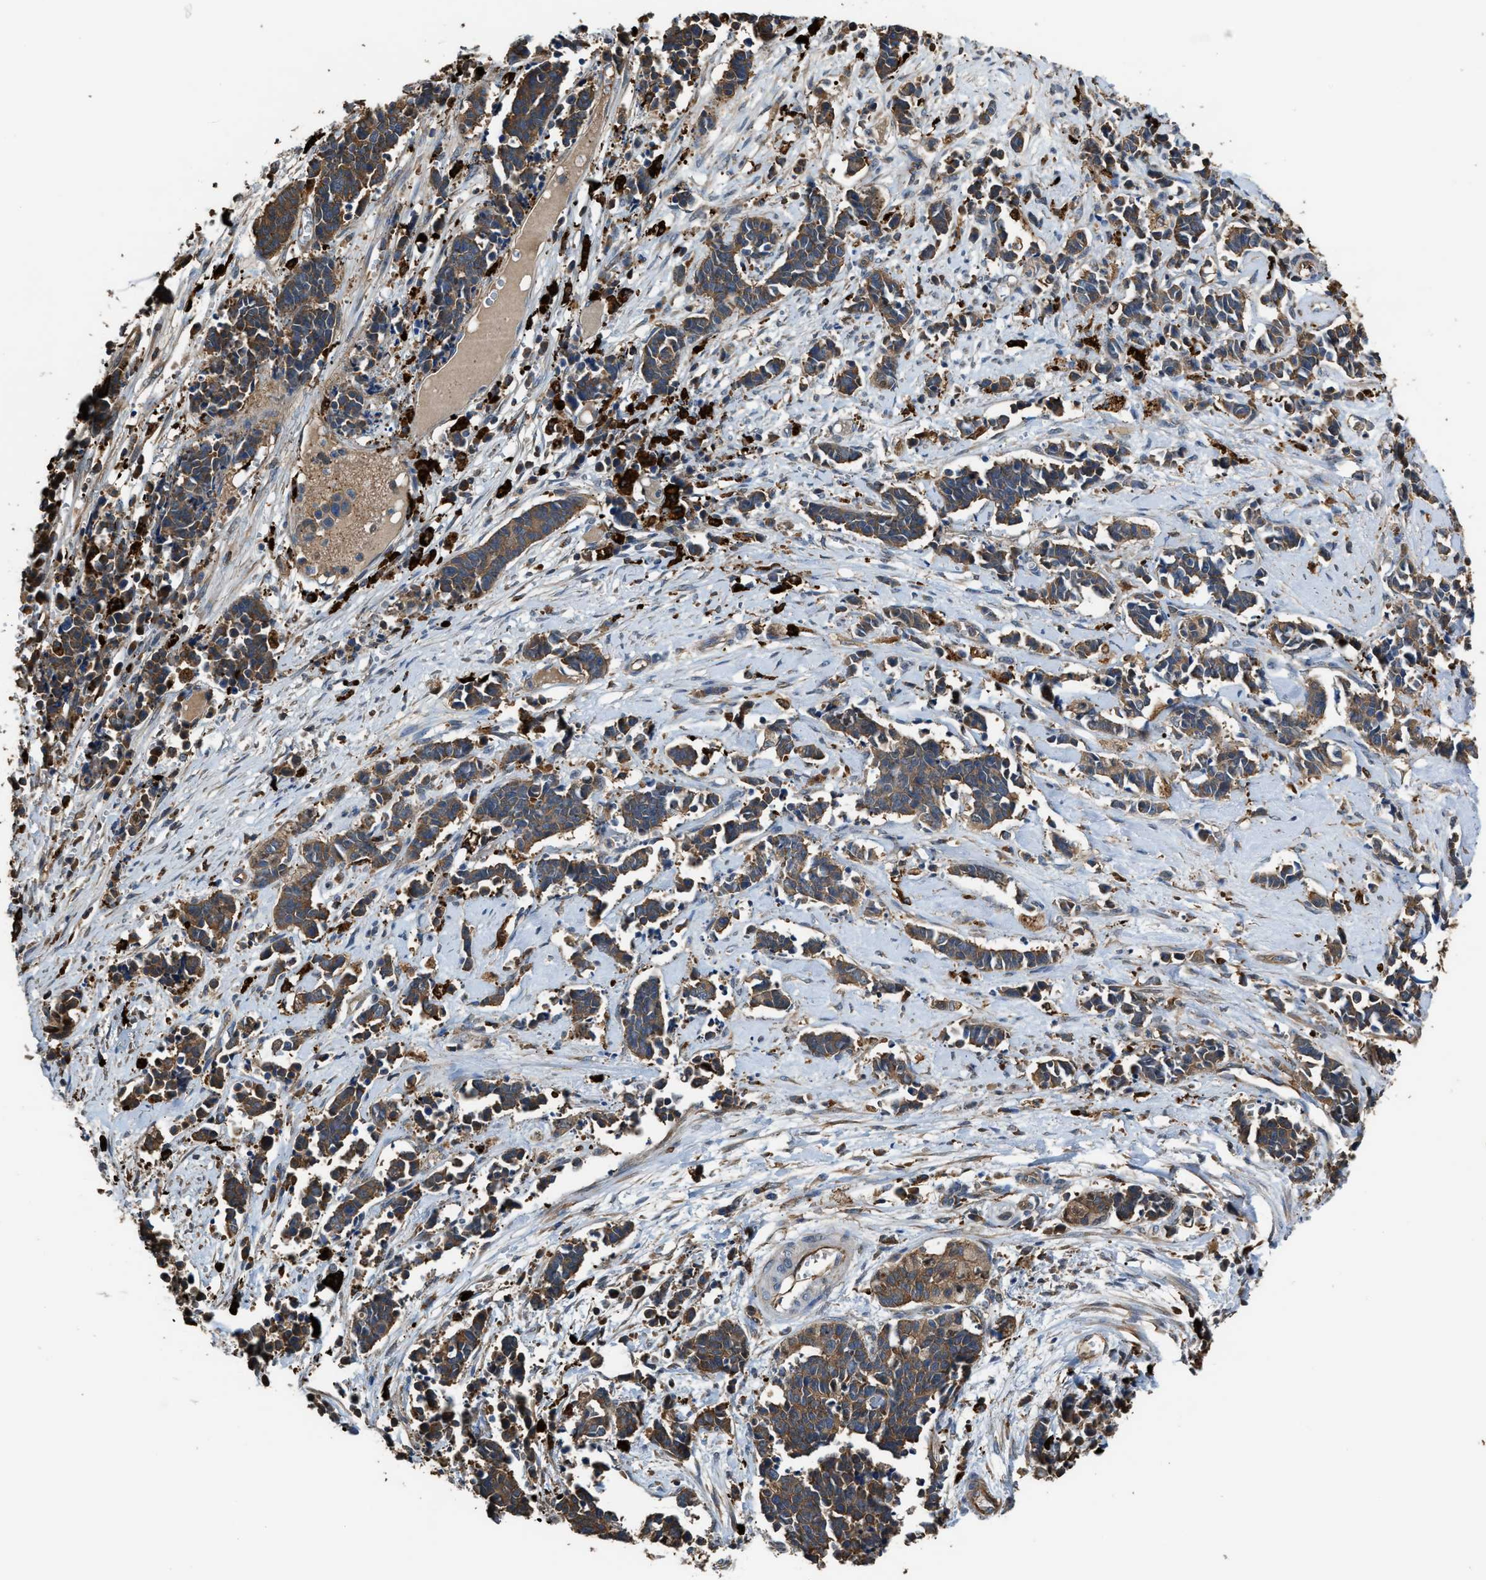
{"staining": {"intensity": "moderate", "quantity": ">75%", "location": "cytoplasmic/membranous"}, "tissue": "cervical cancer", "cell_type": "Tumor cells", "image_type": "cancer", "snomed": [{"axis": "morphology", "description": "Squamous cell carcinoma, NOS"}, {"axis": "topography", "description": "Cervix"}], "caption": "A brown stain labels moderate cytoplasmic/membranous expression of a protein in human cervical cancer tumor cells.", "gene": "ATIC", "patient": {"sex": "female", "age": 35}}